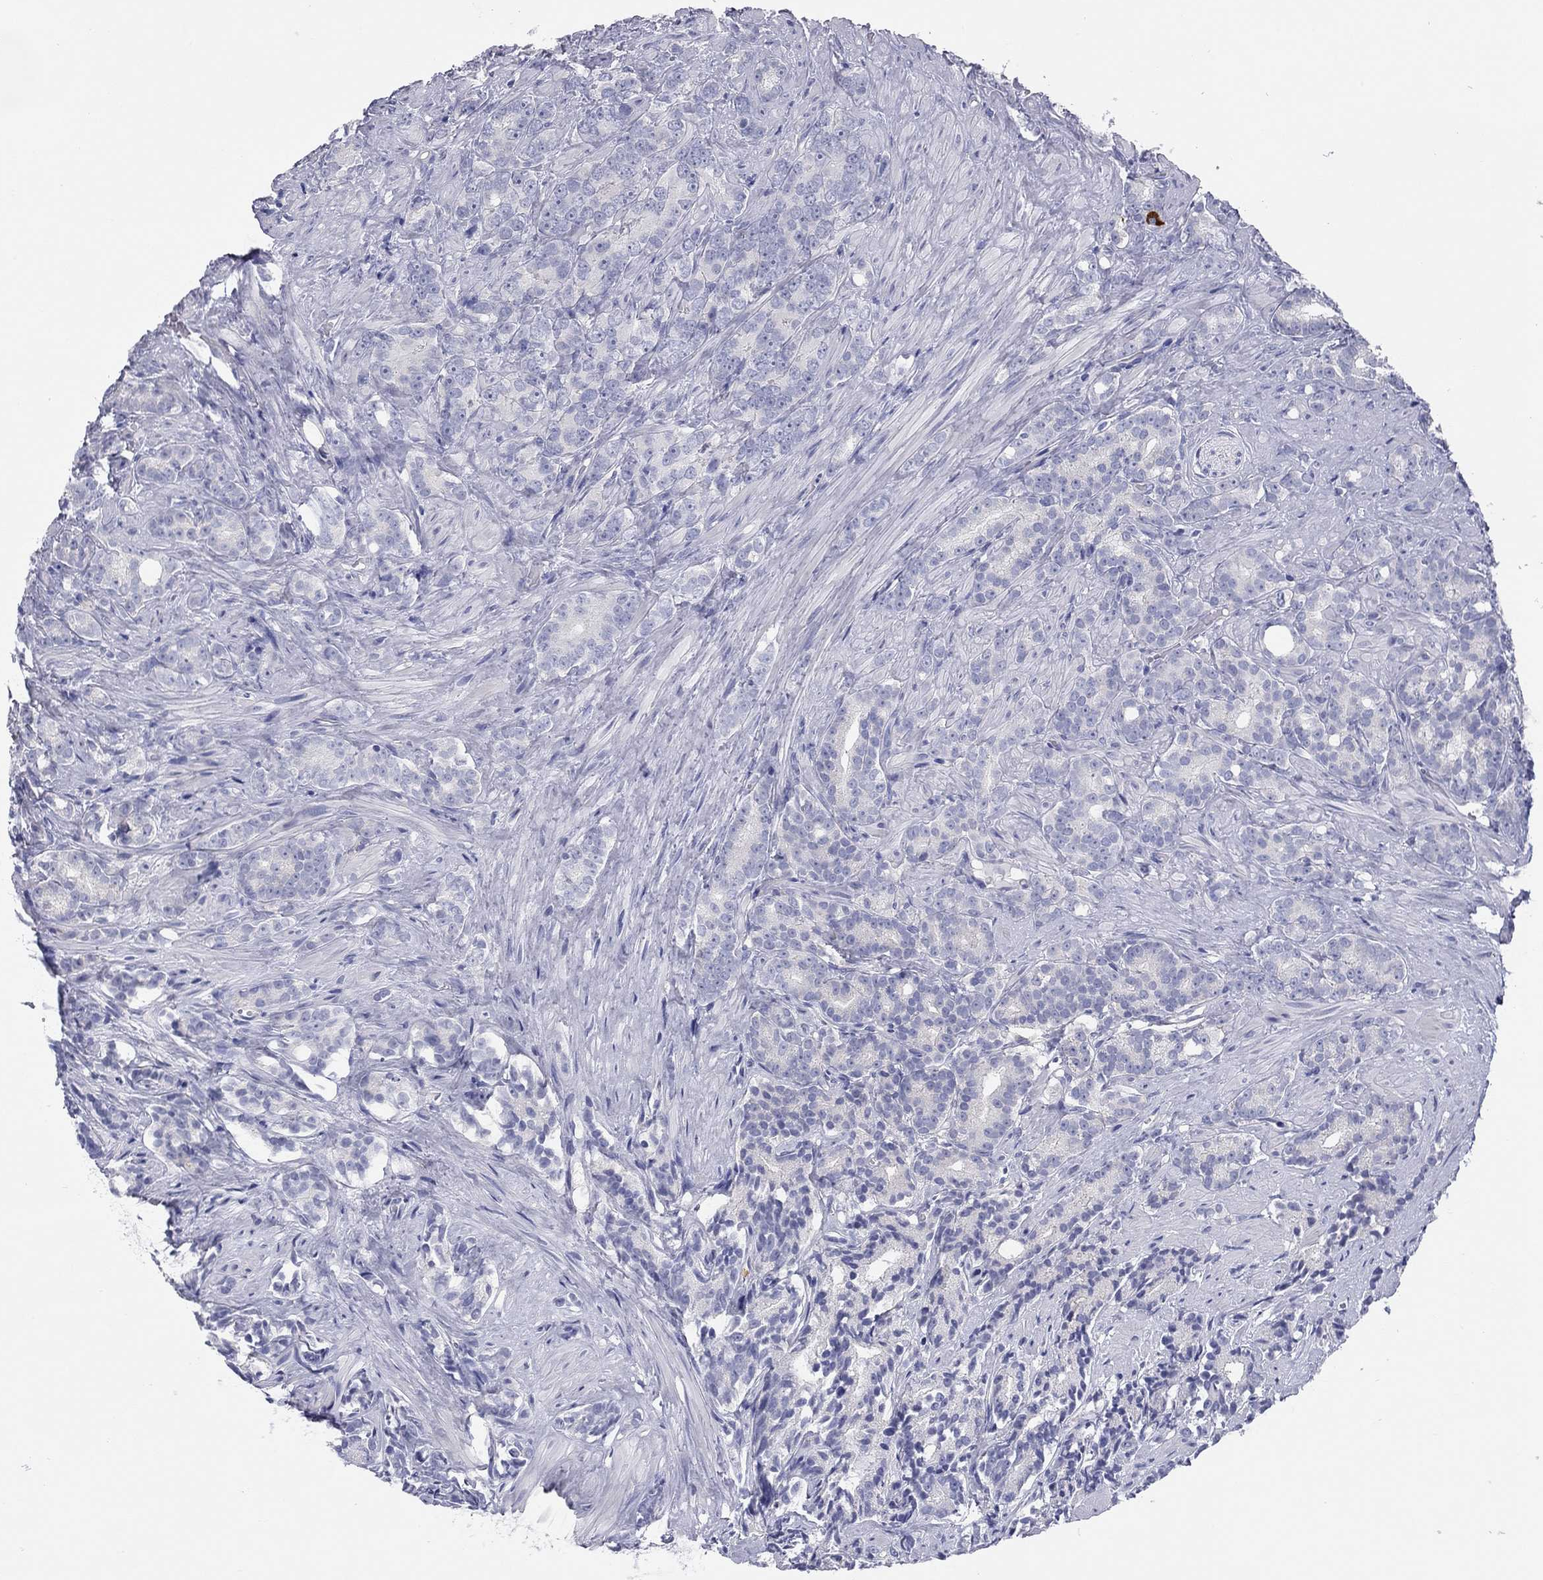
{"staining": {"intensity": "negative", "quantity": "none", "location": "none"}, "tissue": "prostate cancer", "cell_type": "Tumor cells", "image_type": "cancer", "snomed": [{"axis": "morphology", "description": "Adenocarcinoma, High grade"}, {"axis": "topography", "description": "Prostate"}], "caption": "Tumor cells show no significant protein expression in prostate high-grade adenocarcinoma.", "gene": "TMEM221", "patient": {"sex": "male", "age": 90}}